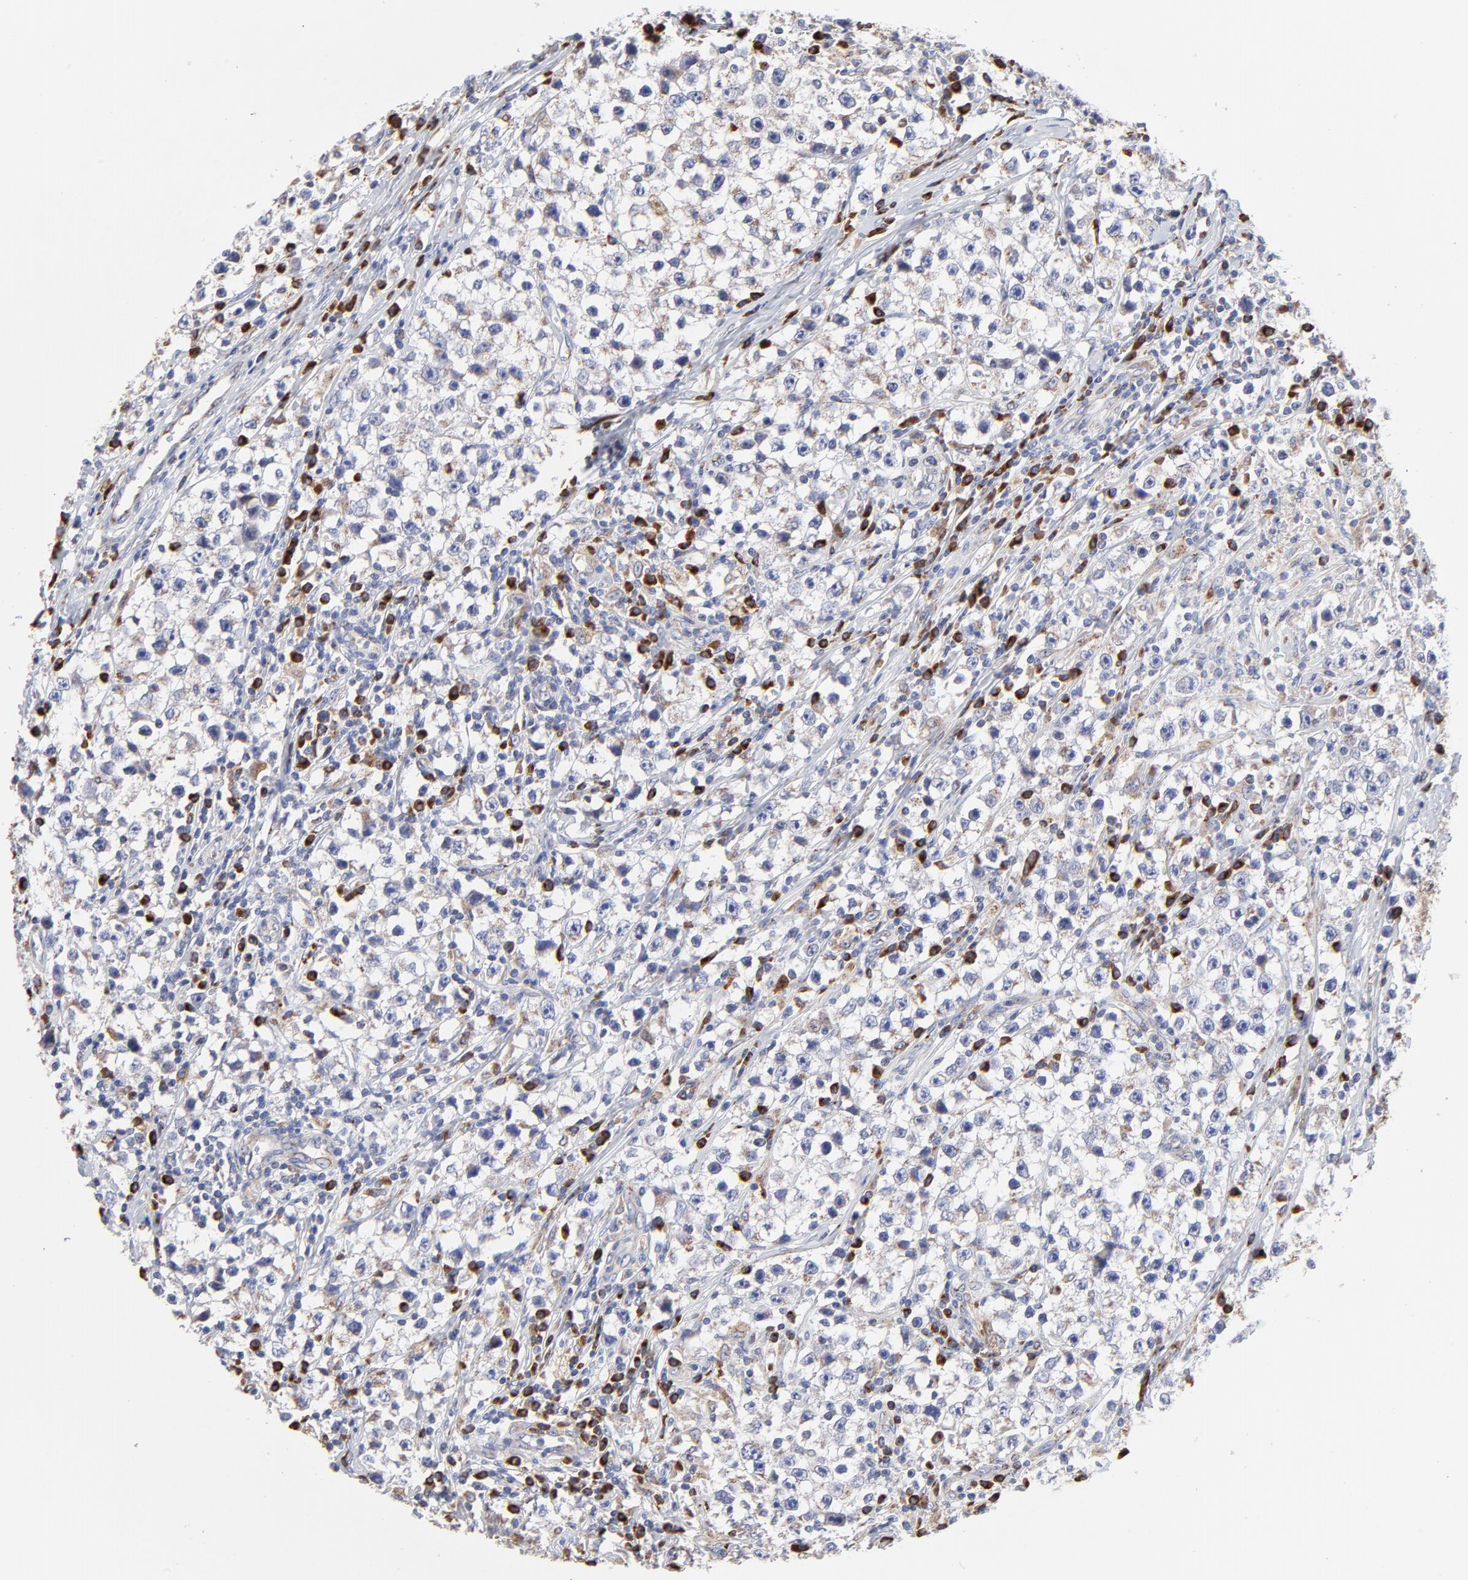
{"staining": {"intensity": "weak", "quantity": ">75%", "location": "cytoplasmic/membranous"}, "tissue": "testis cancer", "cell_type": "Tumor cells", "image_type": "cancer", "snomed": [{"axis": "morphology", "description": "Seminoma, NOS"}, {"axis": "topography", "description": "Testis"}], "caption": "A high-resolution histopathology image shows IHC staining of seminoma (testis), which displays weak cytoplasmic/membranous expression in about >75% of tumor cells.", "gene": "LMAN1", "patient": {"sex": "male", "age": 35}}